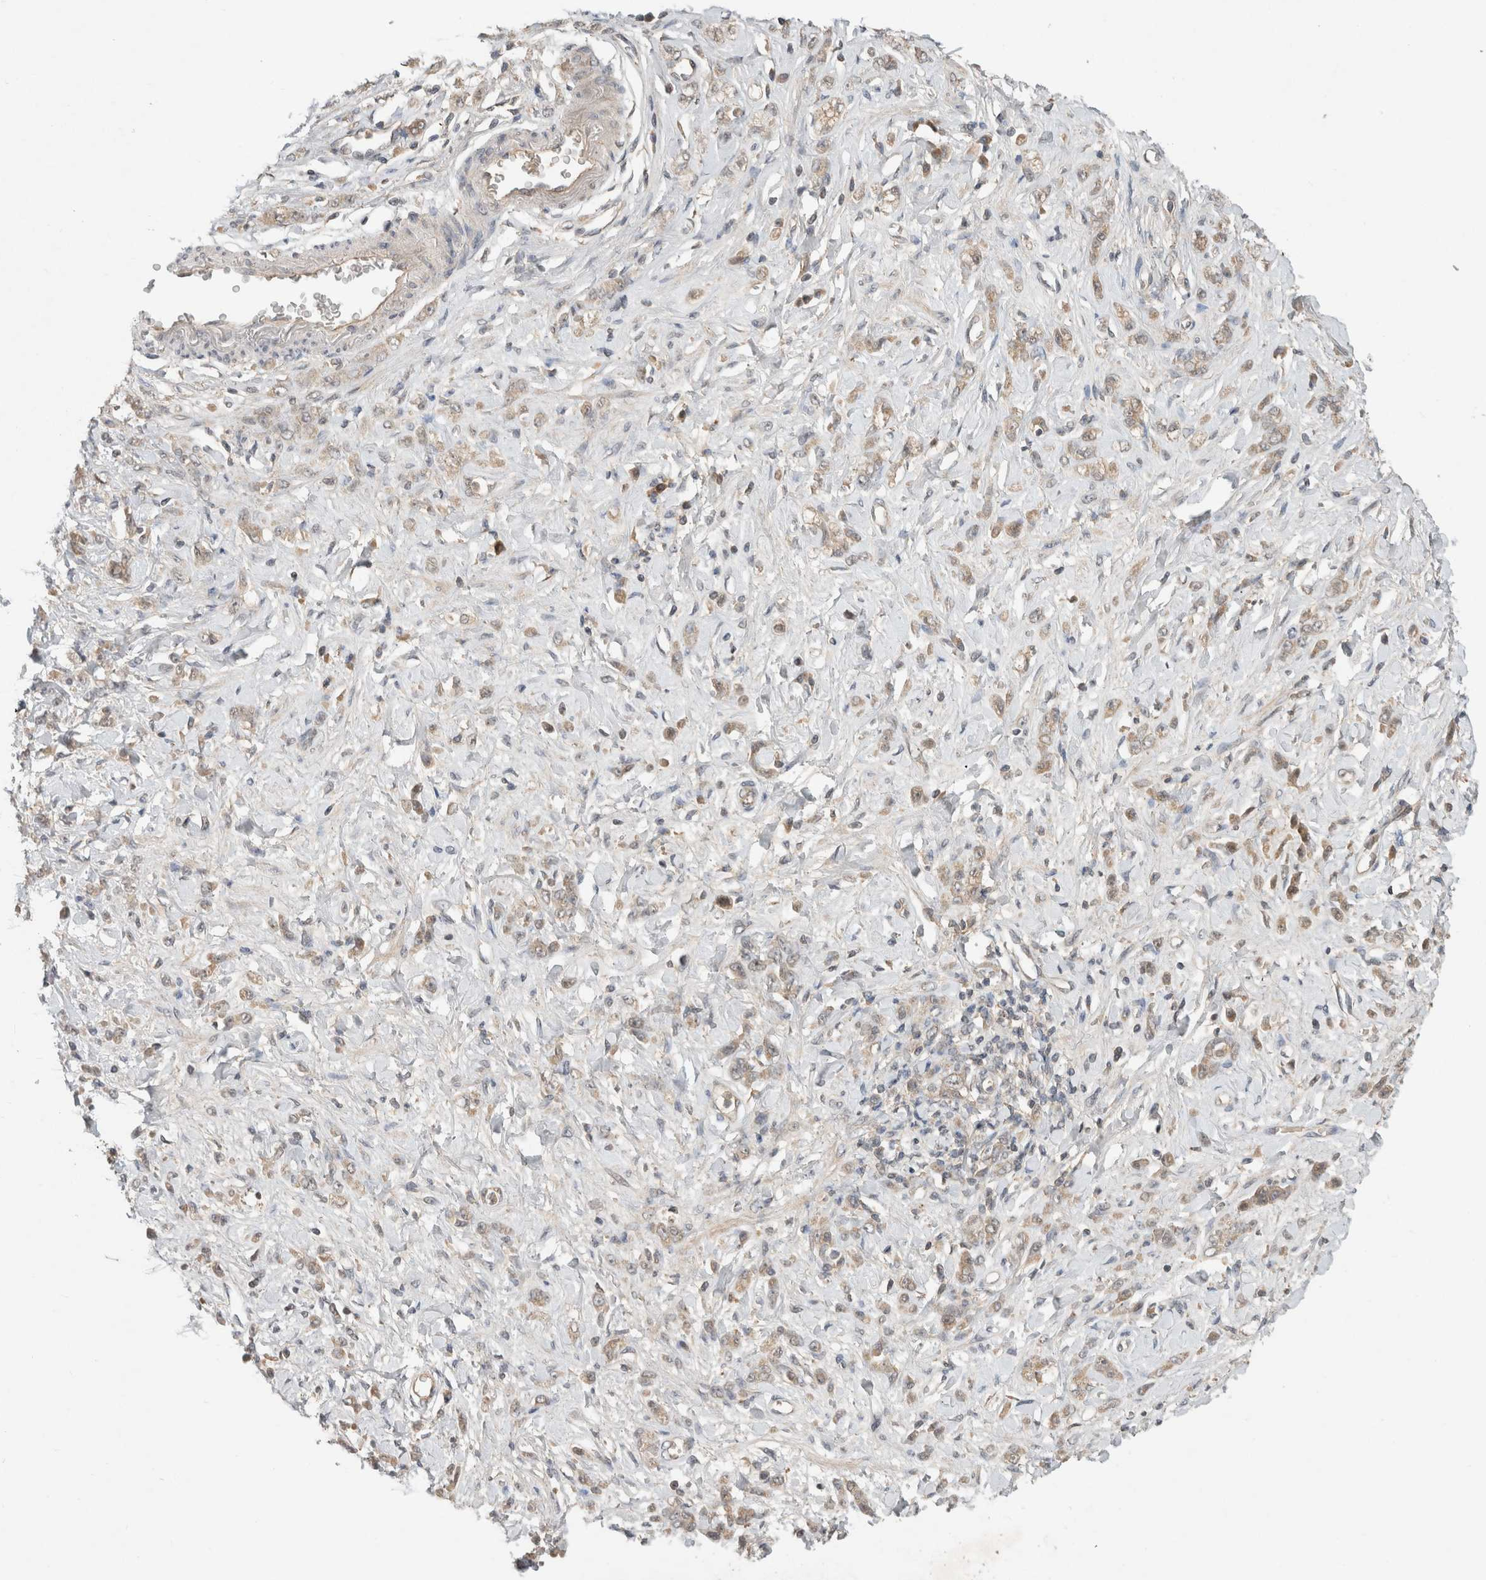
{"staining": {"intensity": "weak", "quantity": ">75%", "location": "cytoplasmic/membranous"}, "tissue": "stomach cancer", "cell_type": "Tumor cells", "image_type": "cancer", "snomed": [{"axis": "morphology", "description": "Normal tissue, NOS"}, {"axis": "morphology", "description": "Adenocarcinoma, NOS"}, {"axis": "topography", "description": "Stomach"}], "caption": "Weak cytoplasmic/membranous staining is present in about >75% of tumor cells in adenocarcinoma (stomach). (Brightfield microscopy of DAB IHC at high magnification).", "gene": "LOXL2", "patient": {"sex": "male", "age": 82}}